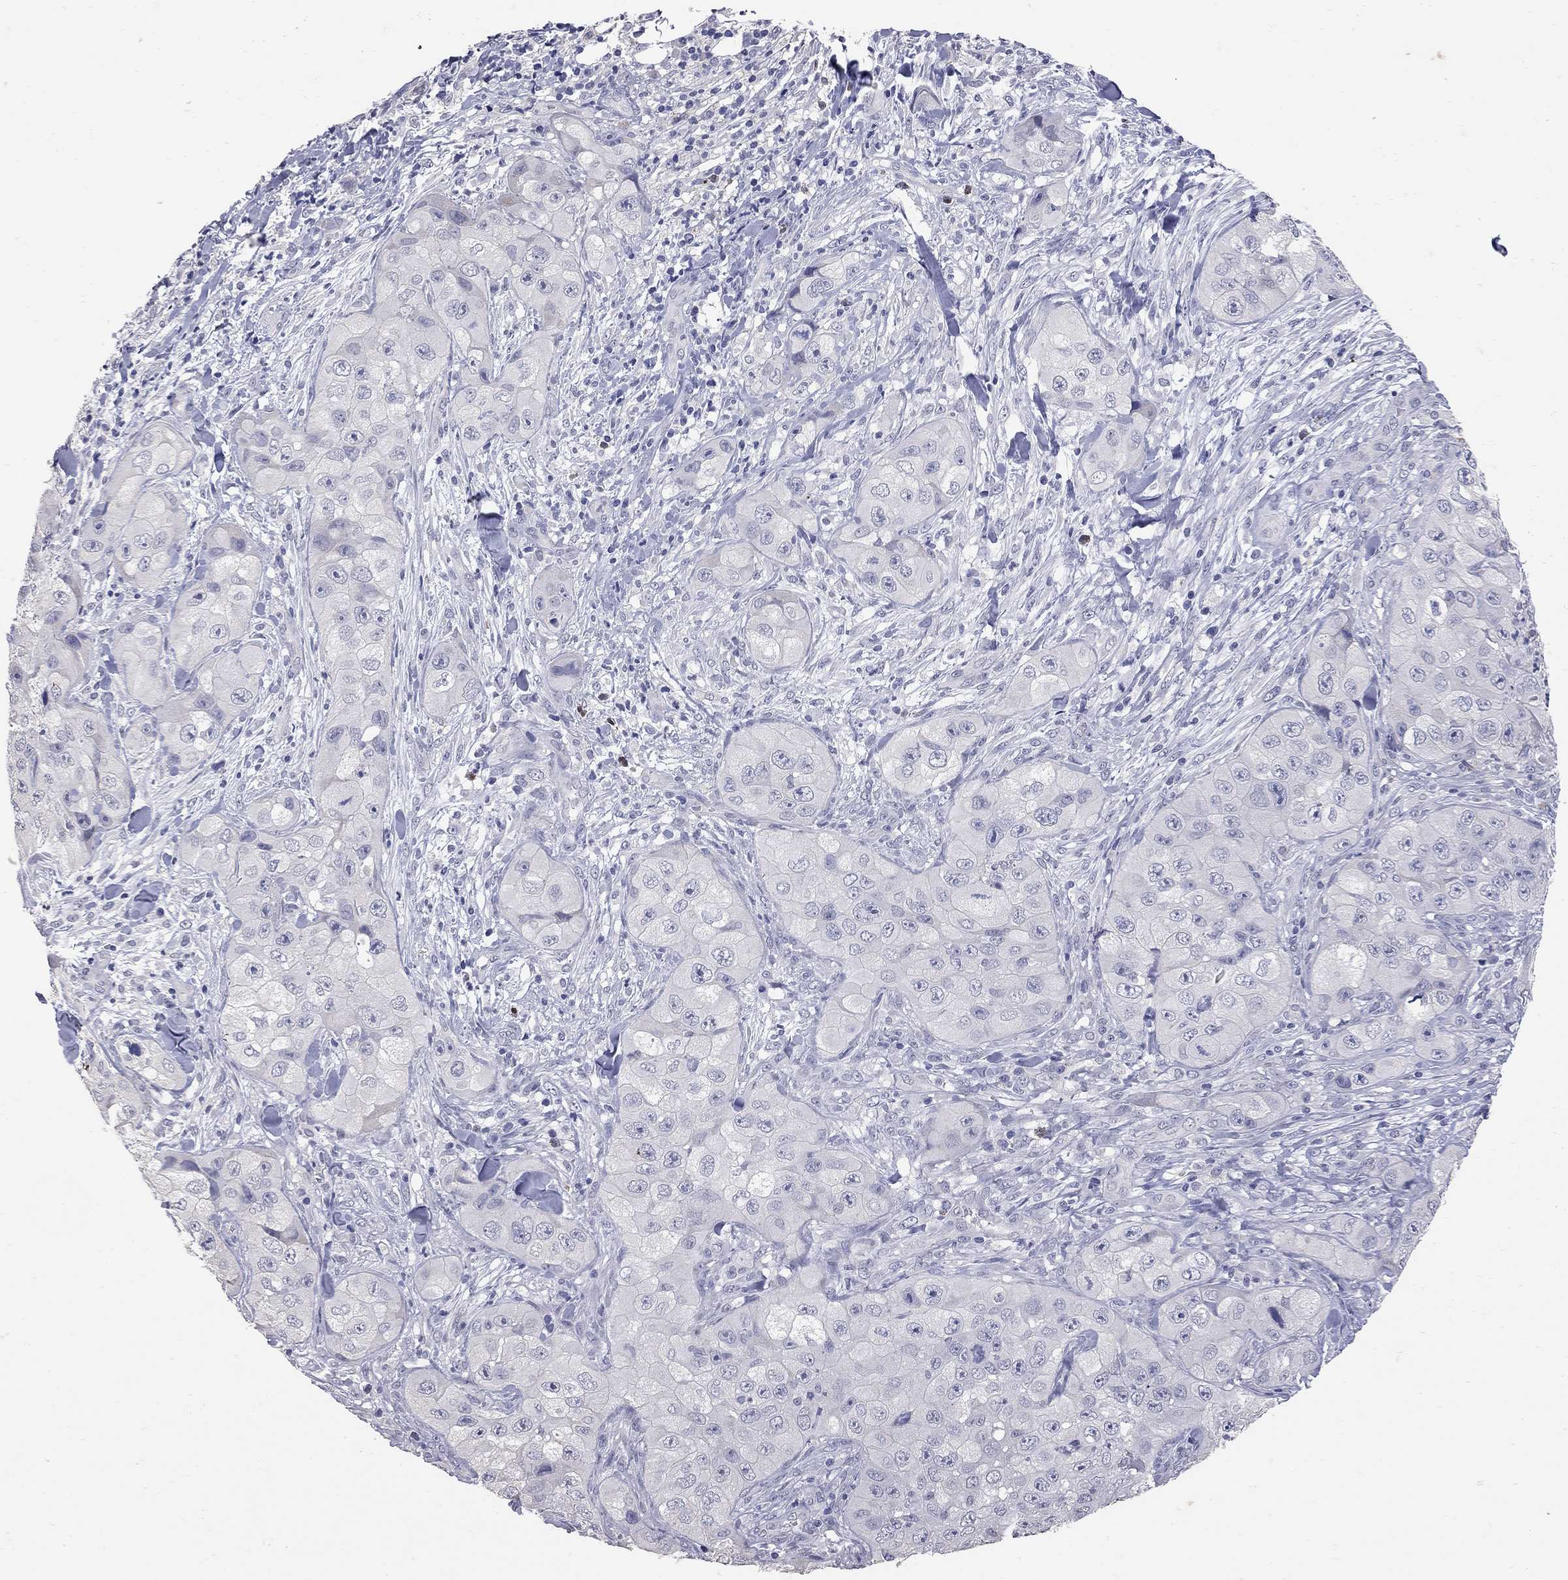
{"staining": {"intensity": "negative", "quantity": "none", "location": "none"}, "tissue": "skin cancer", "cell_type": "Tumor cells", "image_type": "cancer", "snomed": [{"axis": "morphology", "description": "Squamous cell carcinoma, NOS"}, {"axis": "topography", "description": "Skin"}, {"axis": "topography", "description": "Subcutis"}], "caption": "High magnification brightfield microscopy of skin cancer (squamous cell carcinoma) stained with DAB (3,3'-diaminobenzidine) (brown) and counterstained with hematoxylin (blue): tumor cells show no significant positivity.", "gene": "NOS2", "patient": {"sex": "male", "age": 73}}